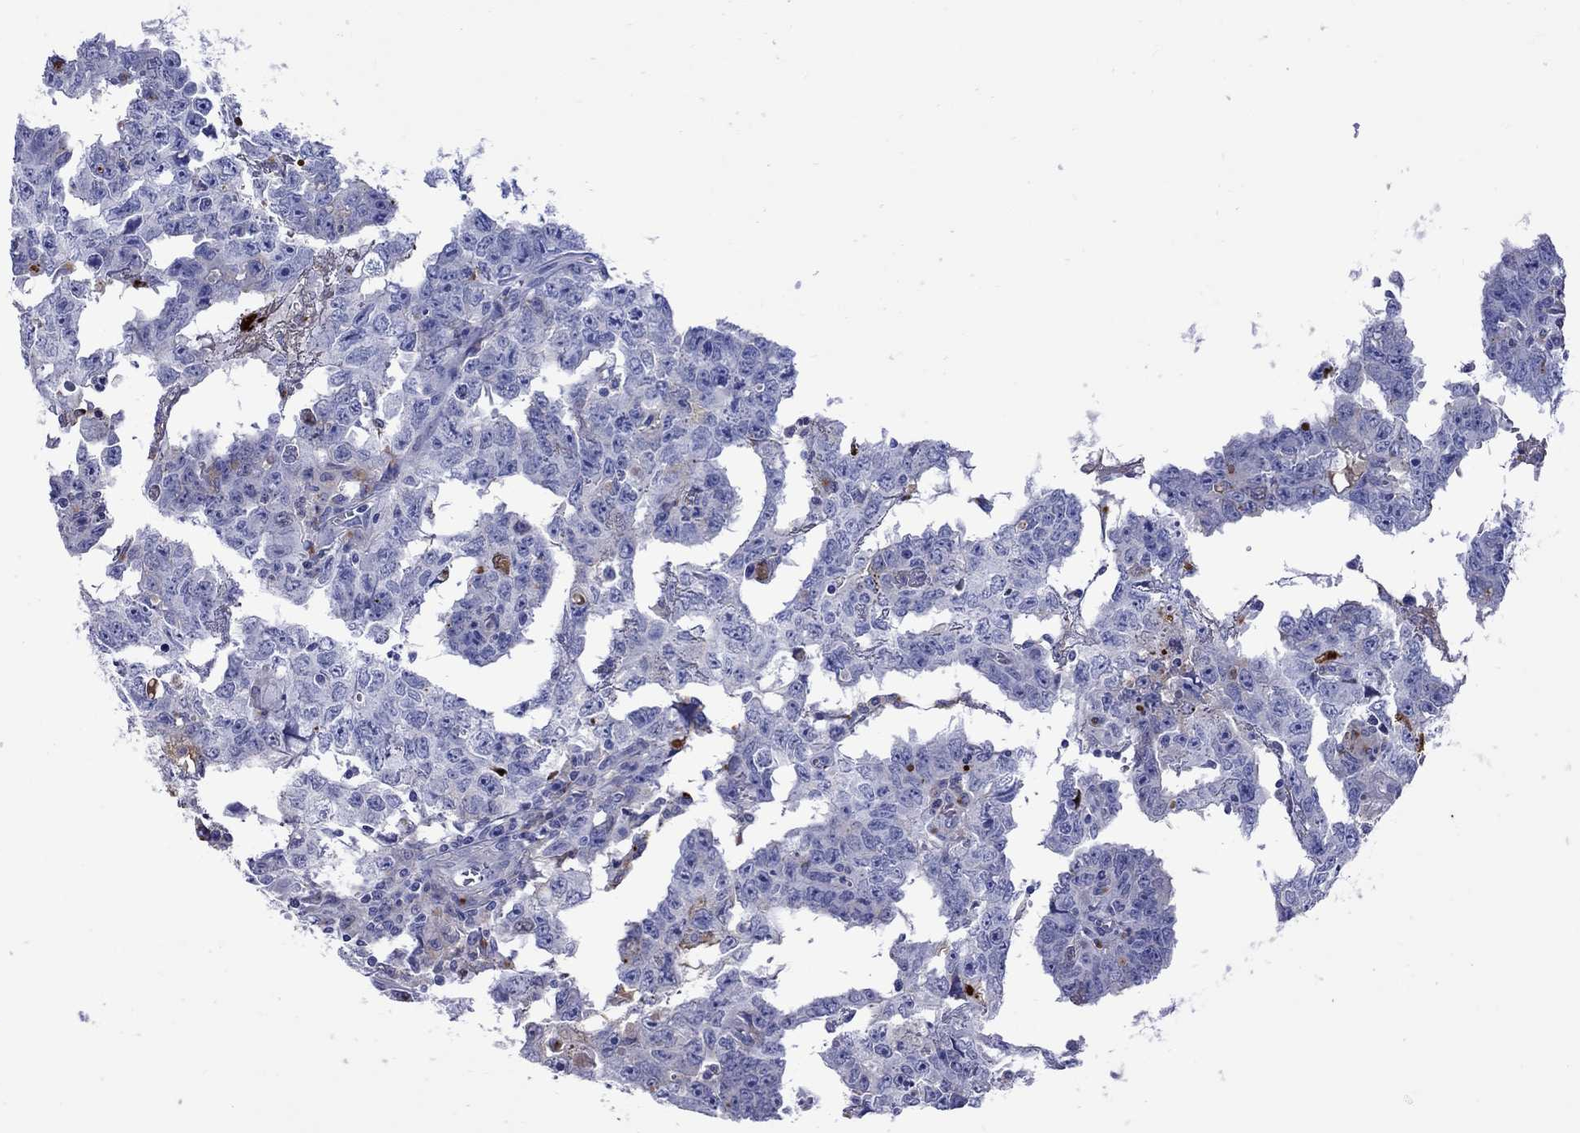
{"staining": {"intensity": "negative", "quantity": "none", "location": "none"}, "tissue": "testis cancer", "cell_type": "Tumor cells", "image_type": "cancer", "snomed": [{"axis": "morphology", "description": "Carcinoma, Embryonal, NOS"}, {"axis": "topography", "description": "Testis"}], "caption": "Protein analysis of testis cancer reveals no significant expression in tumor cells.", "gene": "SERPINA3", "patient": {"sex": "male", "age": 22}}